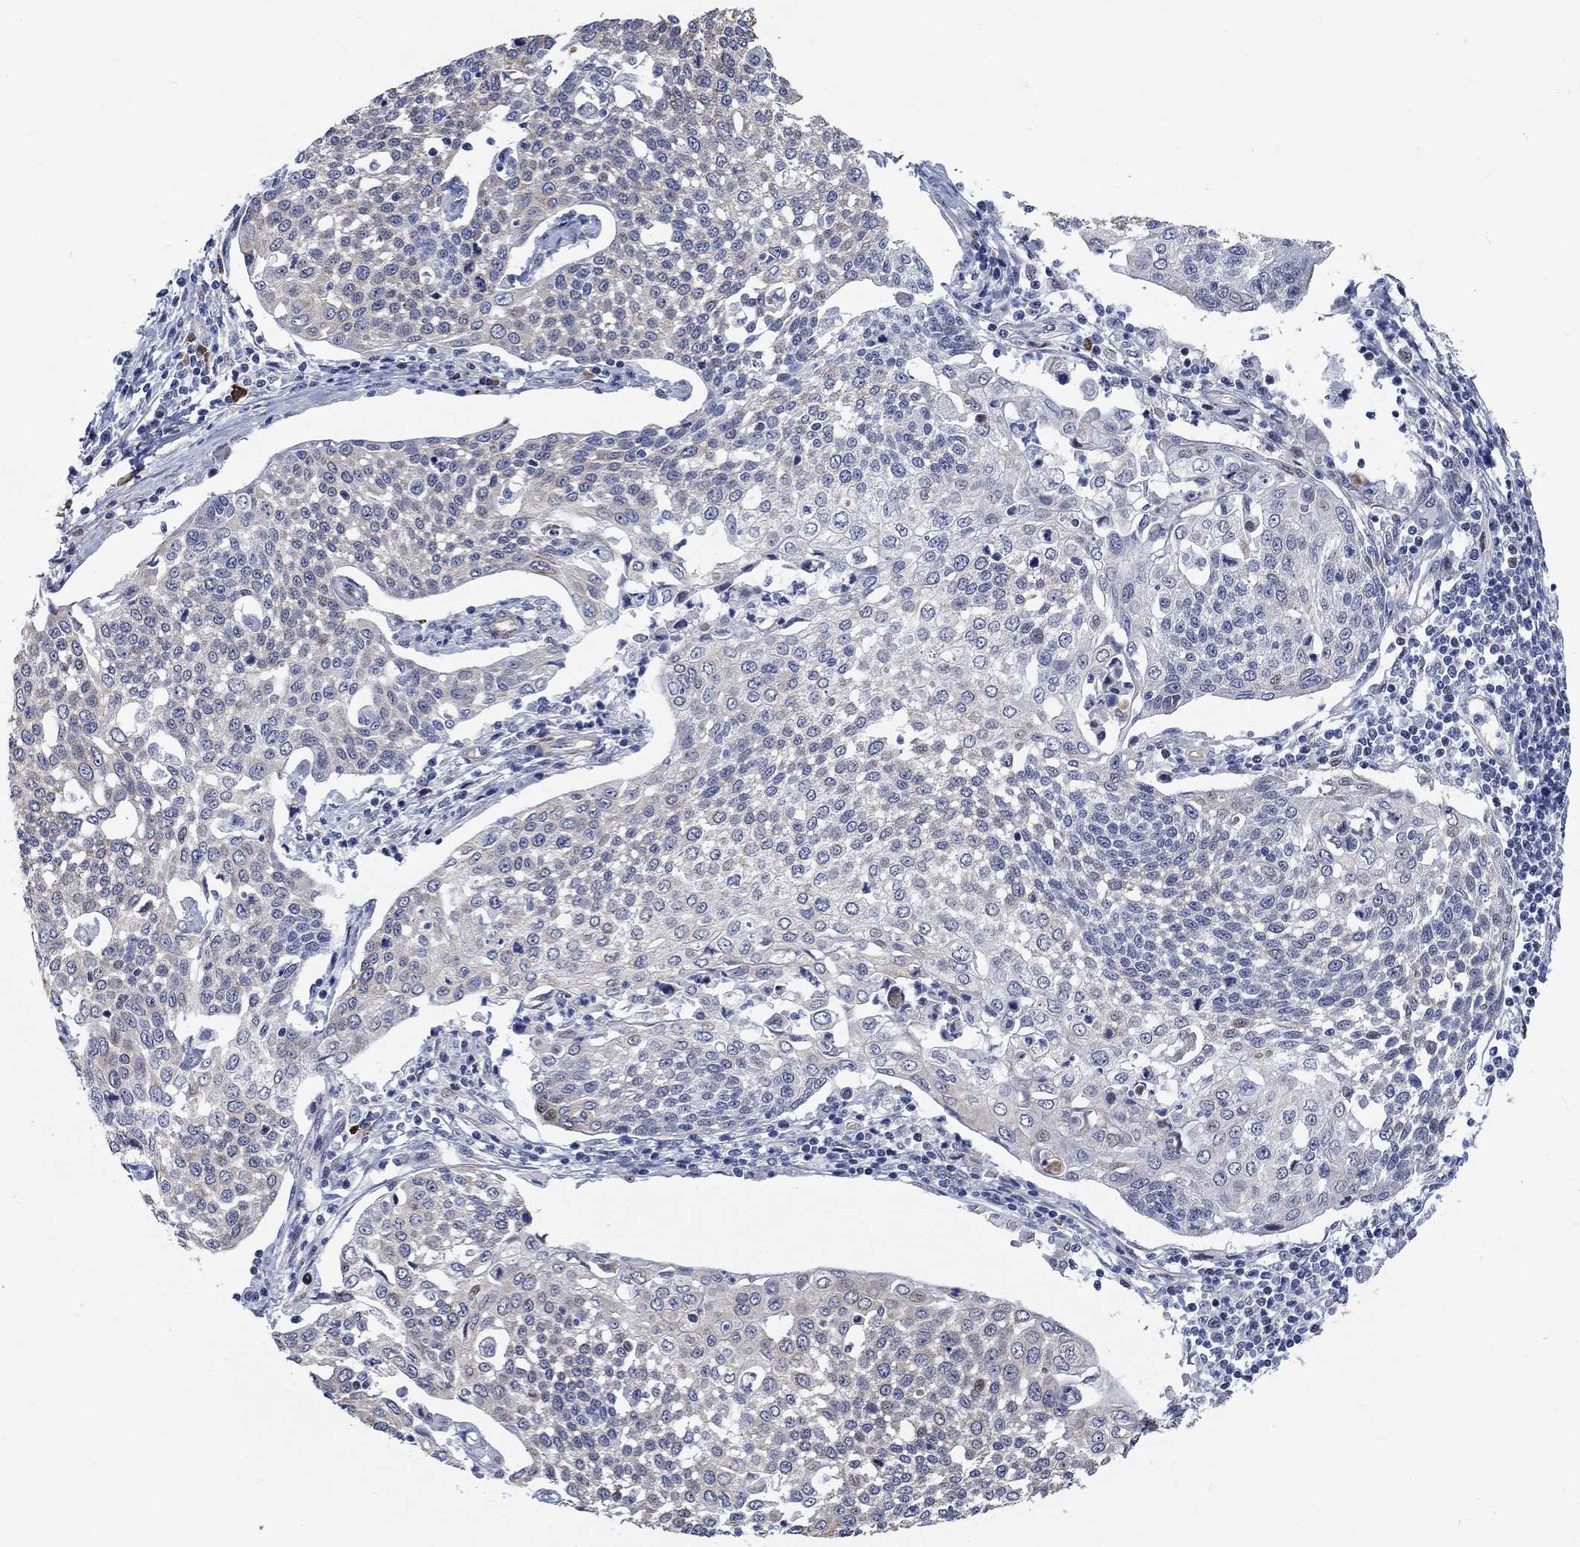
{"staining": {"intensity": "negative", "quantity": "none", "location": "none"}, "tissue": "cervical cancer", "cell_type": "Tumor cells", "image_type": "cancer", "snomed": [{"axis": "morphology", "description": "Squamous cell carcinoma, NOS"}, {"axis": "topography", "description": "Cervix"}], "caption": "High magnification brightfield microscopy of cervical cancer (squamous cell carcinoma) stained with DAB (brown) and counterstained with hematoxylin (blue): tumor cells show no significant positivity.", "gene": "KCNH8", "patient": {"sex": "female", "age": 34}}